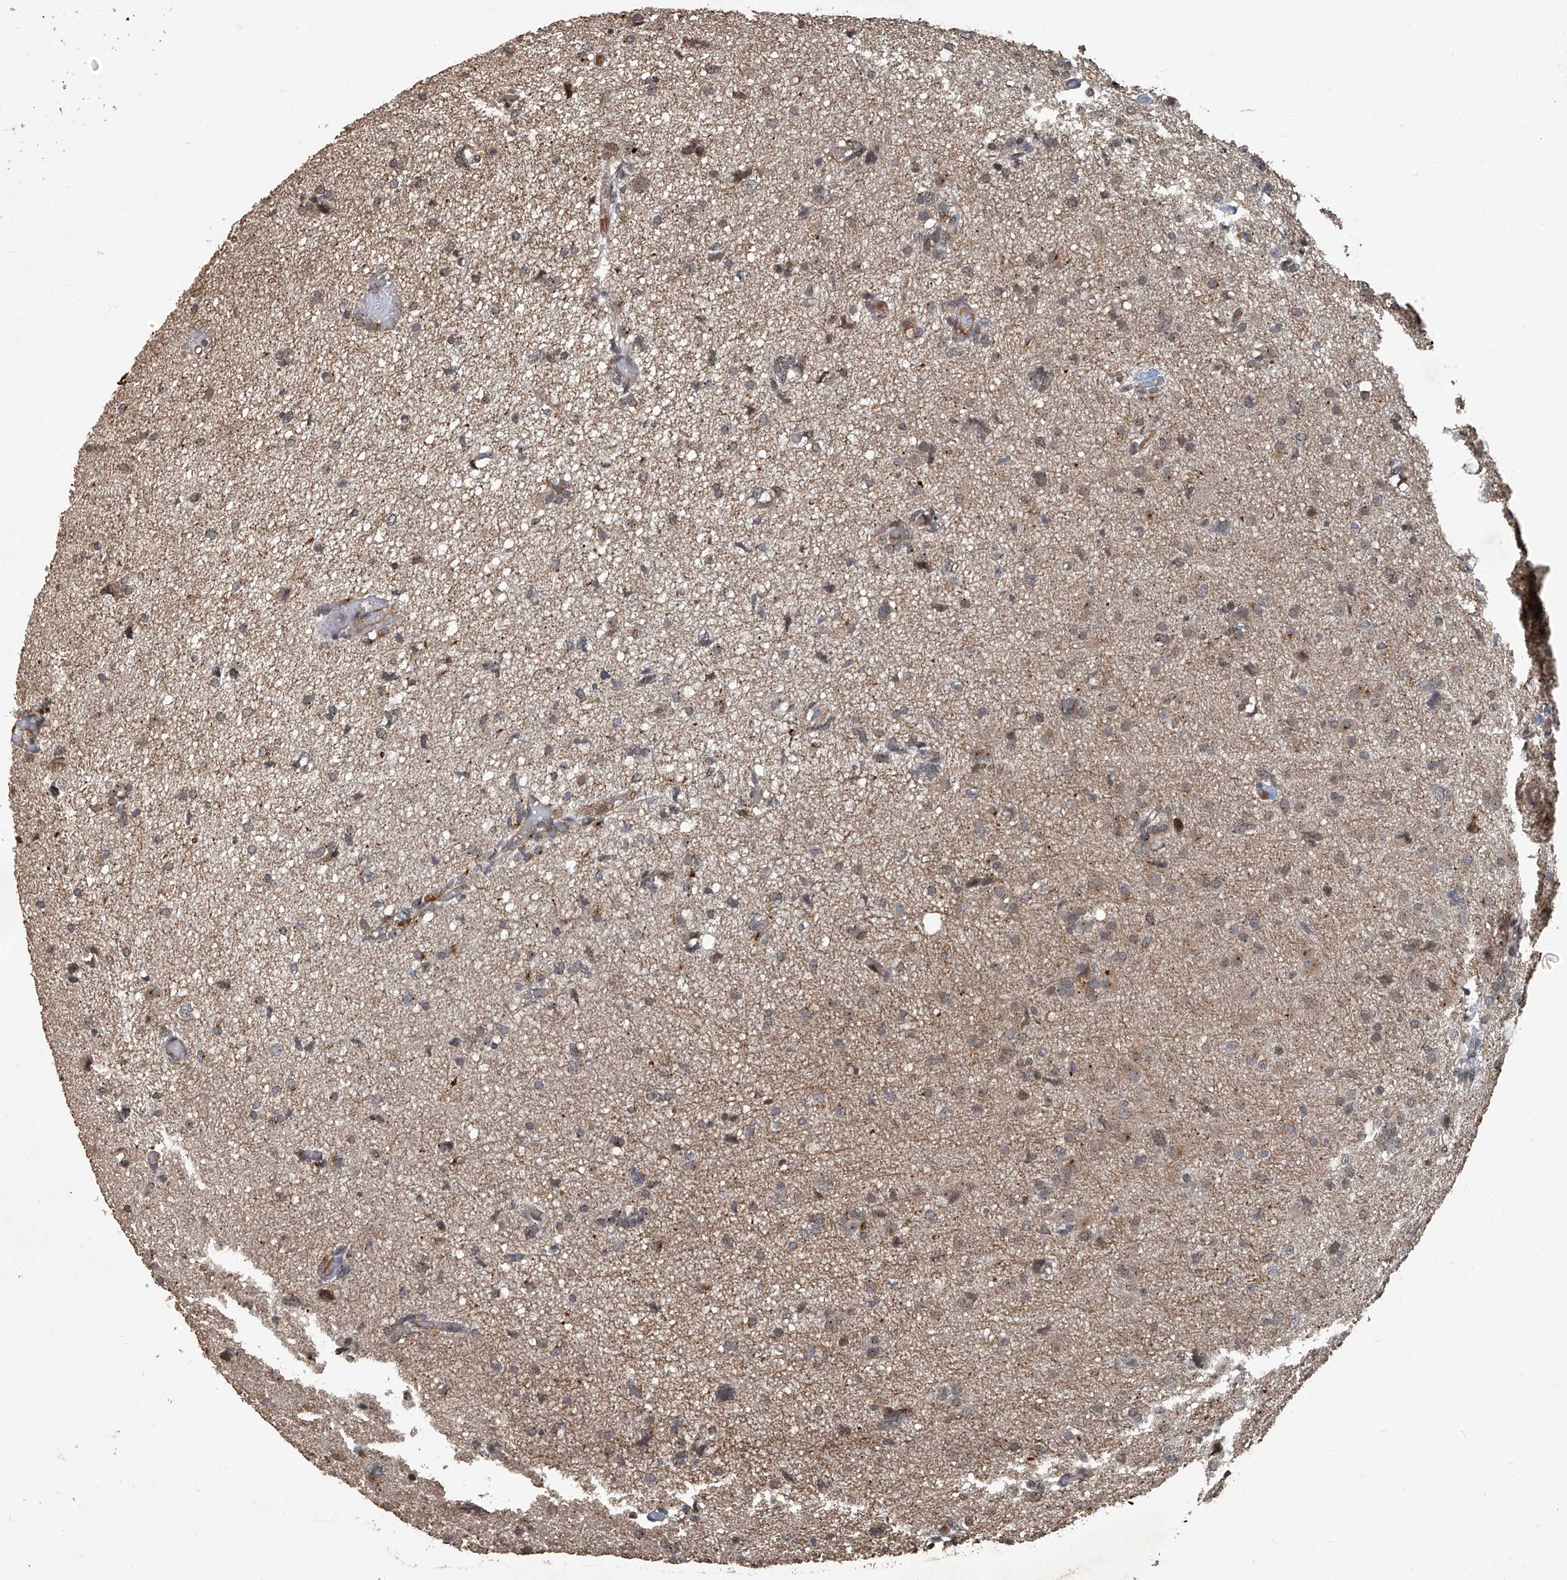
{"staining": {"intensity": "negative", "quantity": "none", "location": "none"}, "tissue": "glioma", "cell_type": "Tumor cells", "image_type": "cancer", "snomed": [{"axis": "morphology", "description": "Glioma, malignant, High grade"}, {"axis": "topography", "description": "Brain"}], "caption": "There is no significant staining in tumor cells of glioma.", "gene": "GPR132", "patient": {"sex": "female", "age": 59}}